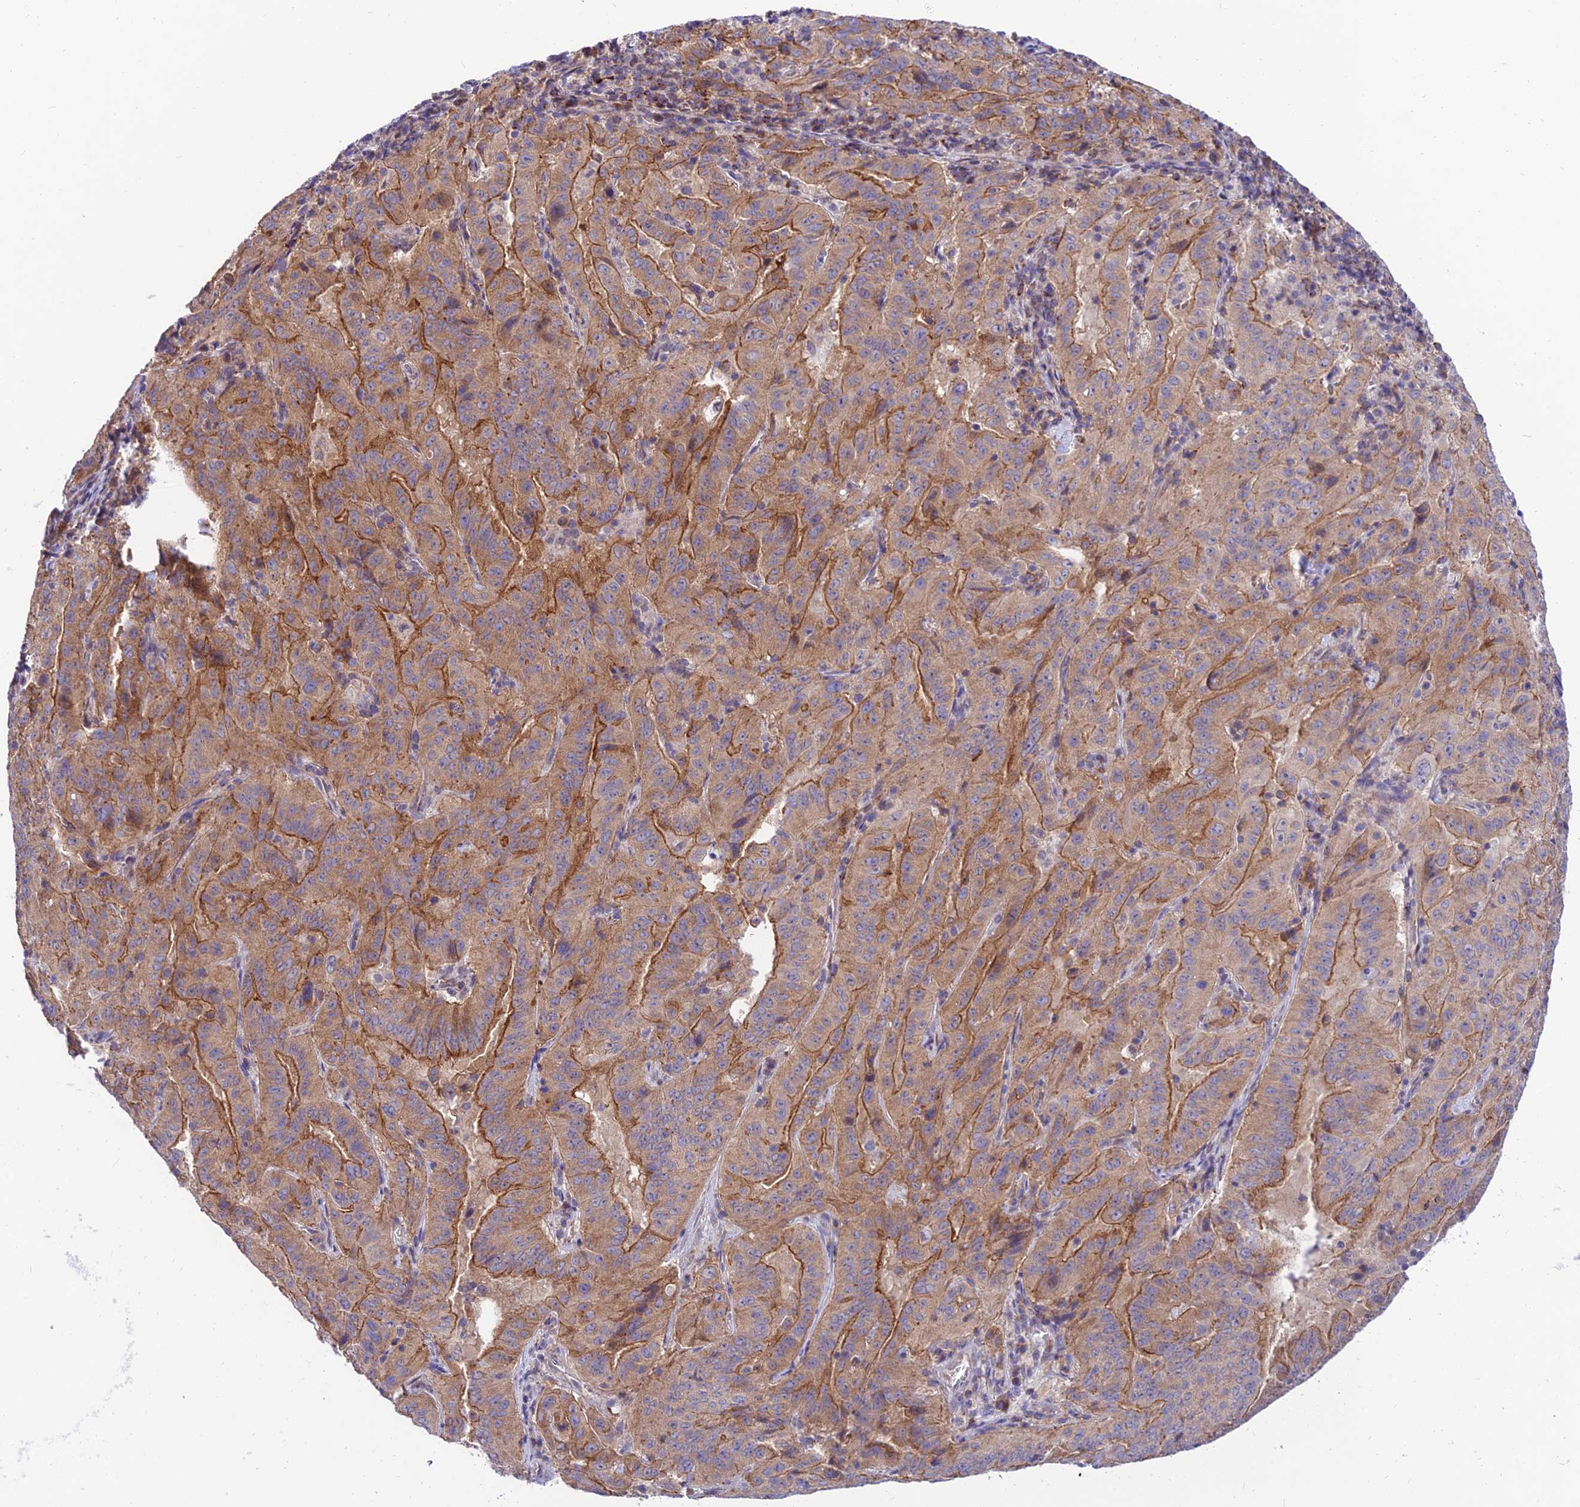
{"staining": {"intensity": "moderate", "quantity": ">75%", "location": "cytoplasmic/membranous"}, "tissue": "pancreatic cancer", "cell_type": "Tumor cells", "image_type": "cancer", "snomed": [{"axis": "morphology", "description": "Adenocarcinoma, NOS"}, {"axis": "topography", "description": "Pancreas"}], "caption": "A brown stain highlights moderate cytoplasmic/membranous positivity of a protein in adenocarcinoma (pancreatic) tumor cells. (DAB (3,3'-diaminobenzidine) IHC with brightfield microscopy, high magnification).", "gene": "C6orf132", "patient": {"sex": "male", "age": 63}}